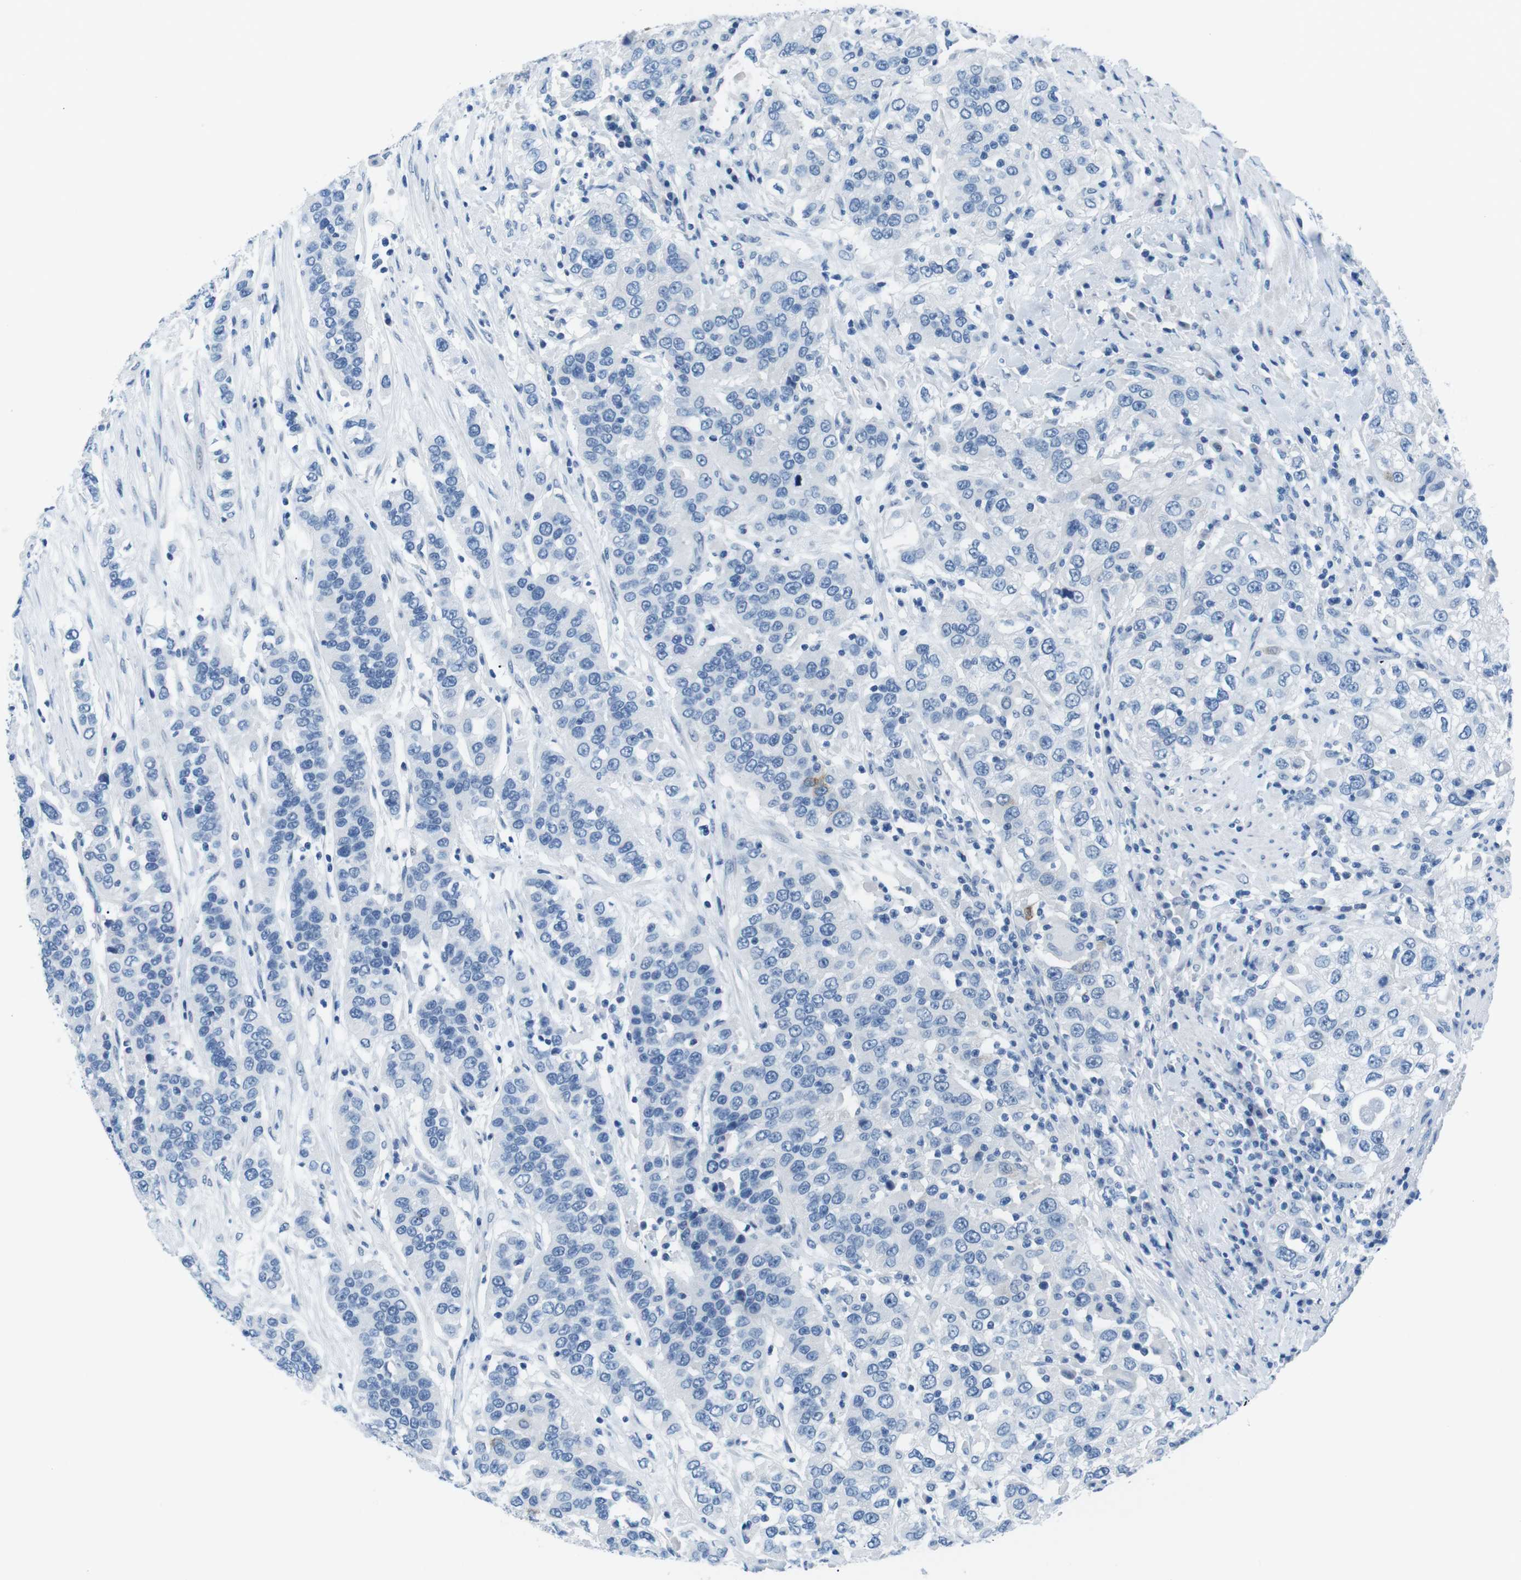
{"staining": {"intensity": "negative", "quantity": "none", "location": "none"}, "tissue": "urothelial cancer", "cell_type": "Tumor cells", "image_type": "cancer", "snomed": [{"axis": "morphology", "description": "Urothelial carcinoma, High grade"}, {"axis": "topography", "description": "Urinary bladder"}], "caption": "This histopathology image is of urothelial carcinoma (high-grade) stained with IHC to label a protein in brown with the nuclei are counter-stained blue. There is no positivity in tumor cells.", "gene": "MUC2", "patient": {"sex": "female", "age": 80}}